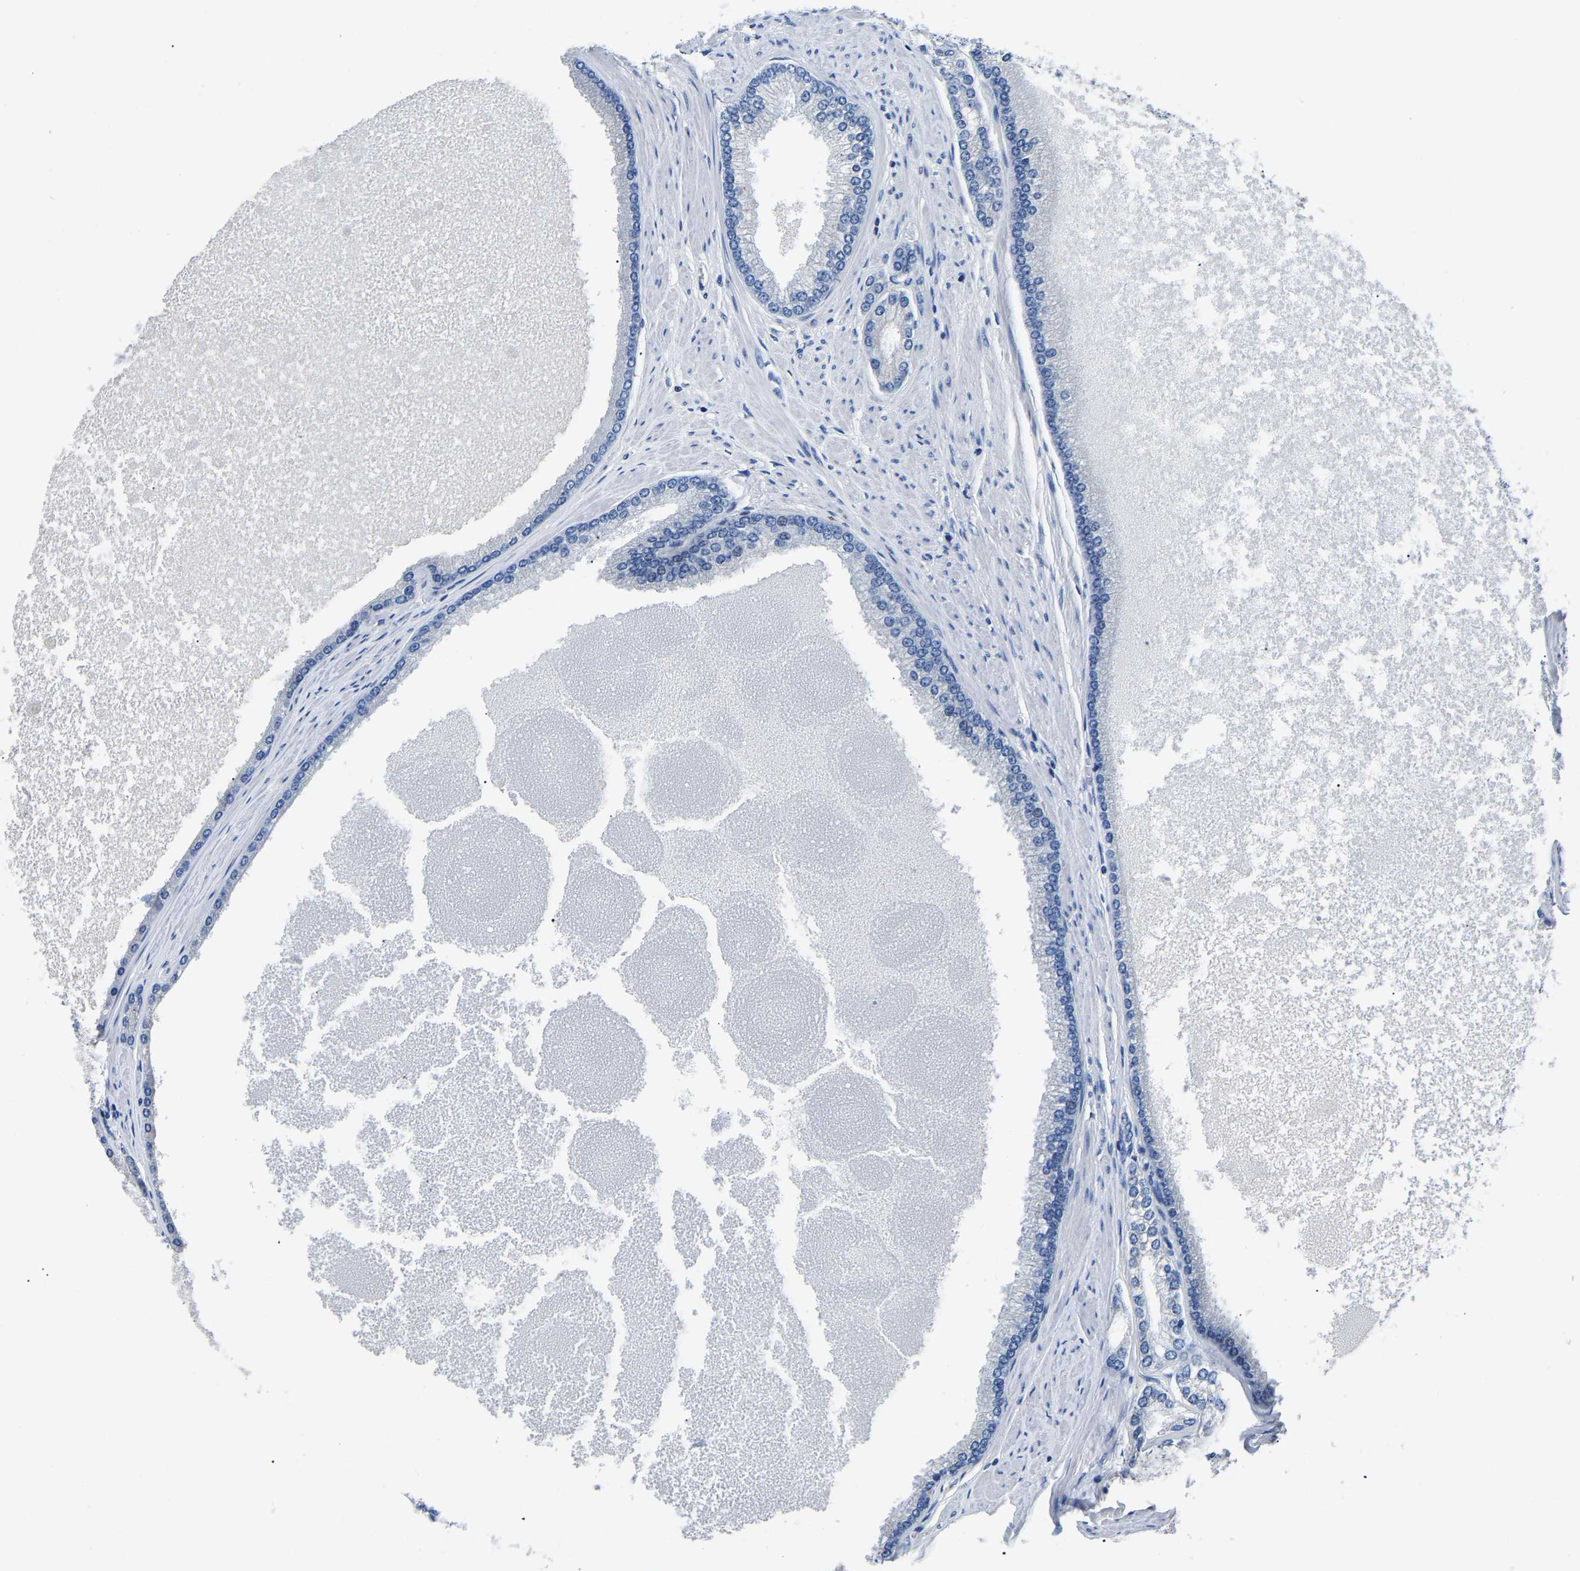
{"staining": {"intensity": "negative", "quantity": "none", "location": "none"}, "tissue": "prostate cancer", "cell_type": "Tumor cells", "image_type": "cancer", "snomed": [{"axis": "morphology", "description": "Adenocarcinoma, High grade"}, {"axis": "topography", "description": "Prostate"}], "caption": "An immunohistochemistry photomicrograph of prostate cancer is shown. There is no staining in tumor cells of prostate cancer.", "gene": "TOR1B", "patient": {"sex": "male", "age": 61}}